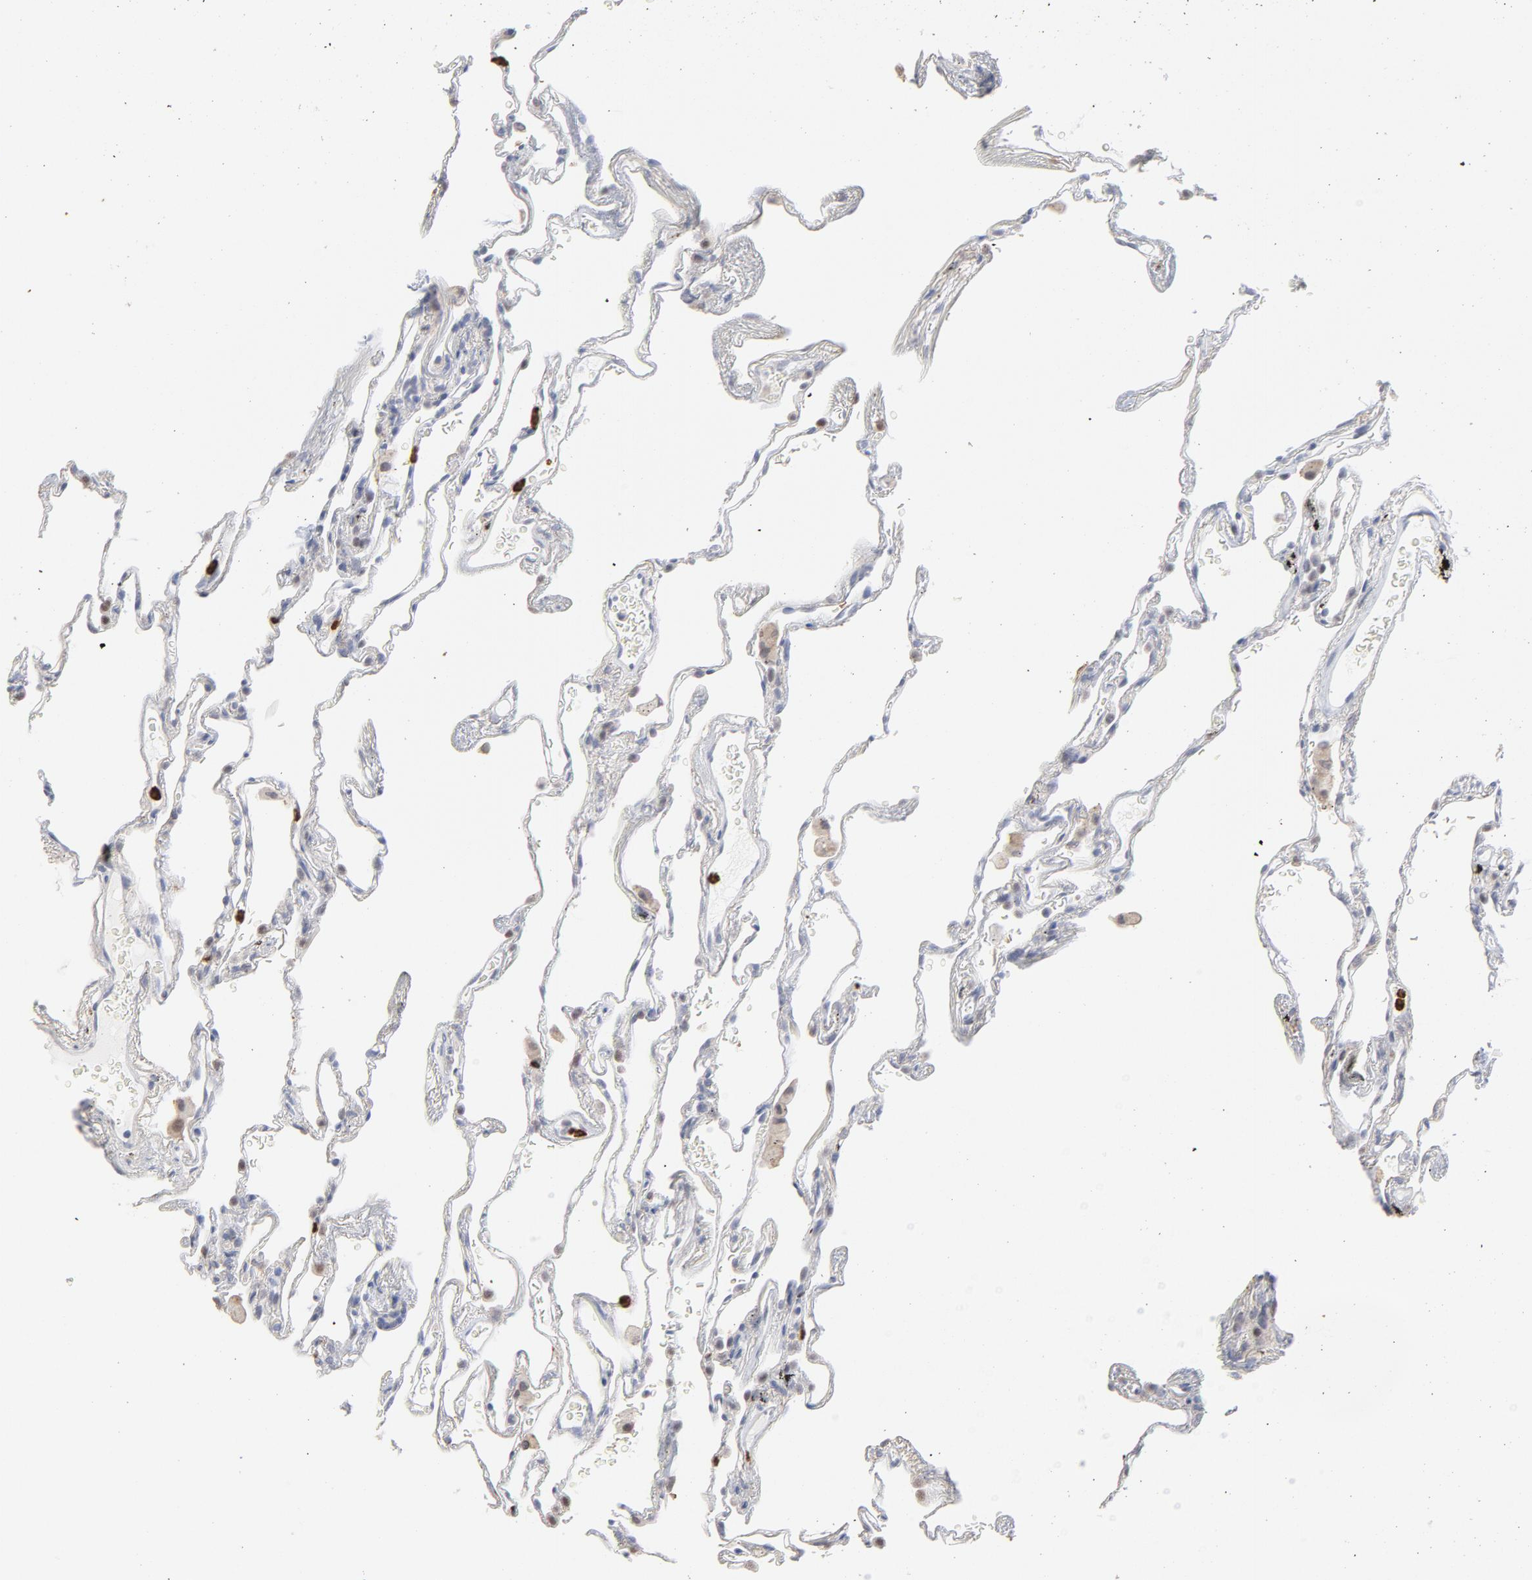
{"staining": {"intensity": "weak", "quantity": "25%-75%", "location": "nuclear"}, "tissue": "lung", "cell_type": "Alveolar cells", "image_type": "normal", "snomed": [{"axis": "morphology", "description": "Normal tissue, NOS"}, {"axis": "morphology", "description": "Inflammation, NOS"}, {"axis": "topography", "description": "Lung"}], "caption": "Immunohistochemical staining of benign lung reveals weak nuclear protein positivity in about 25%-75% of alveolar cells.", "gene": "PNMA1", "patient": {"sex": "male", "age": 69}}